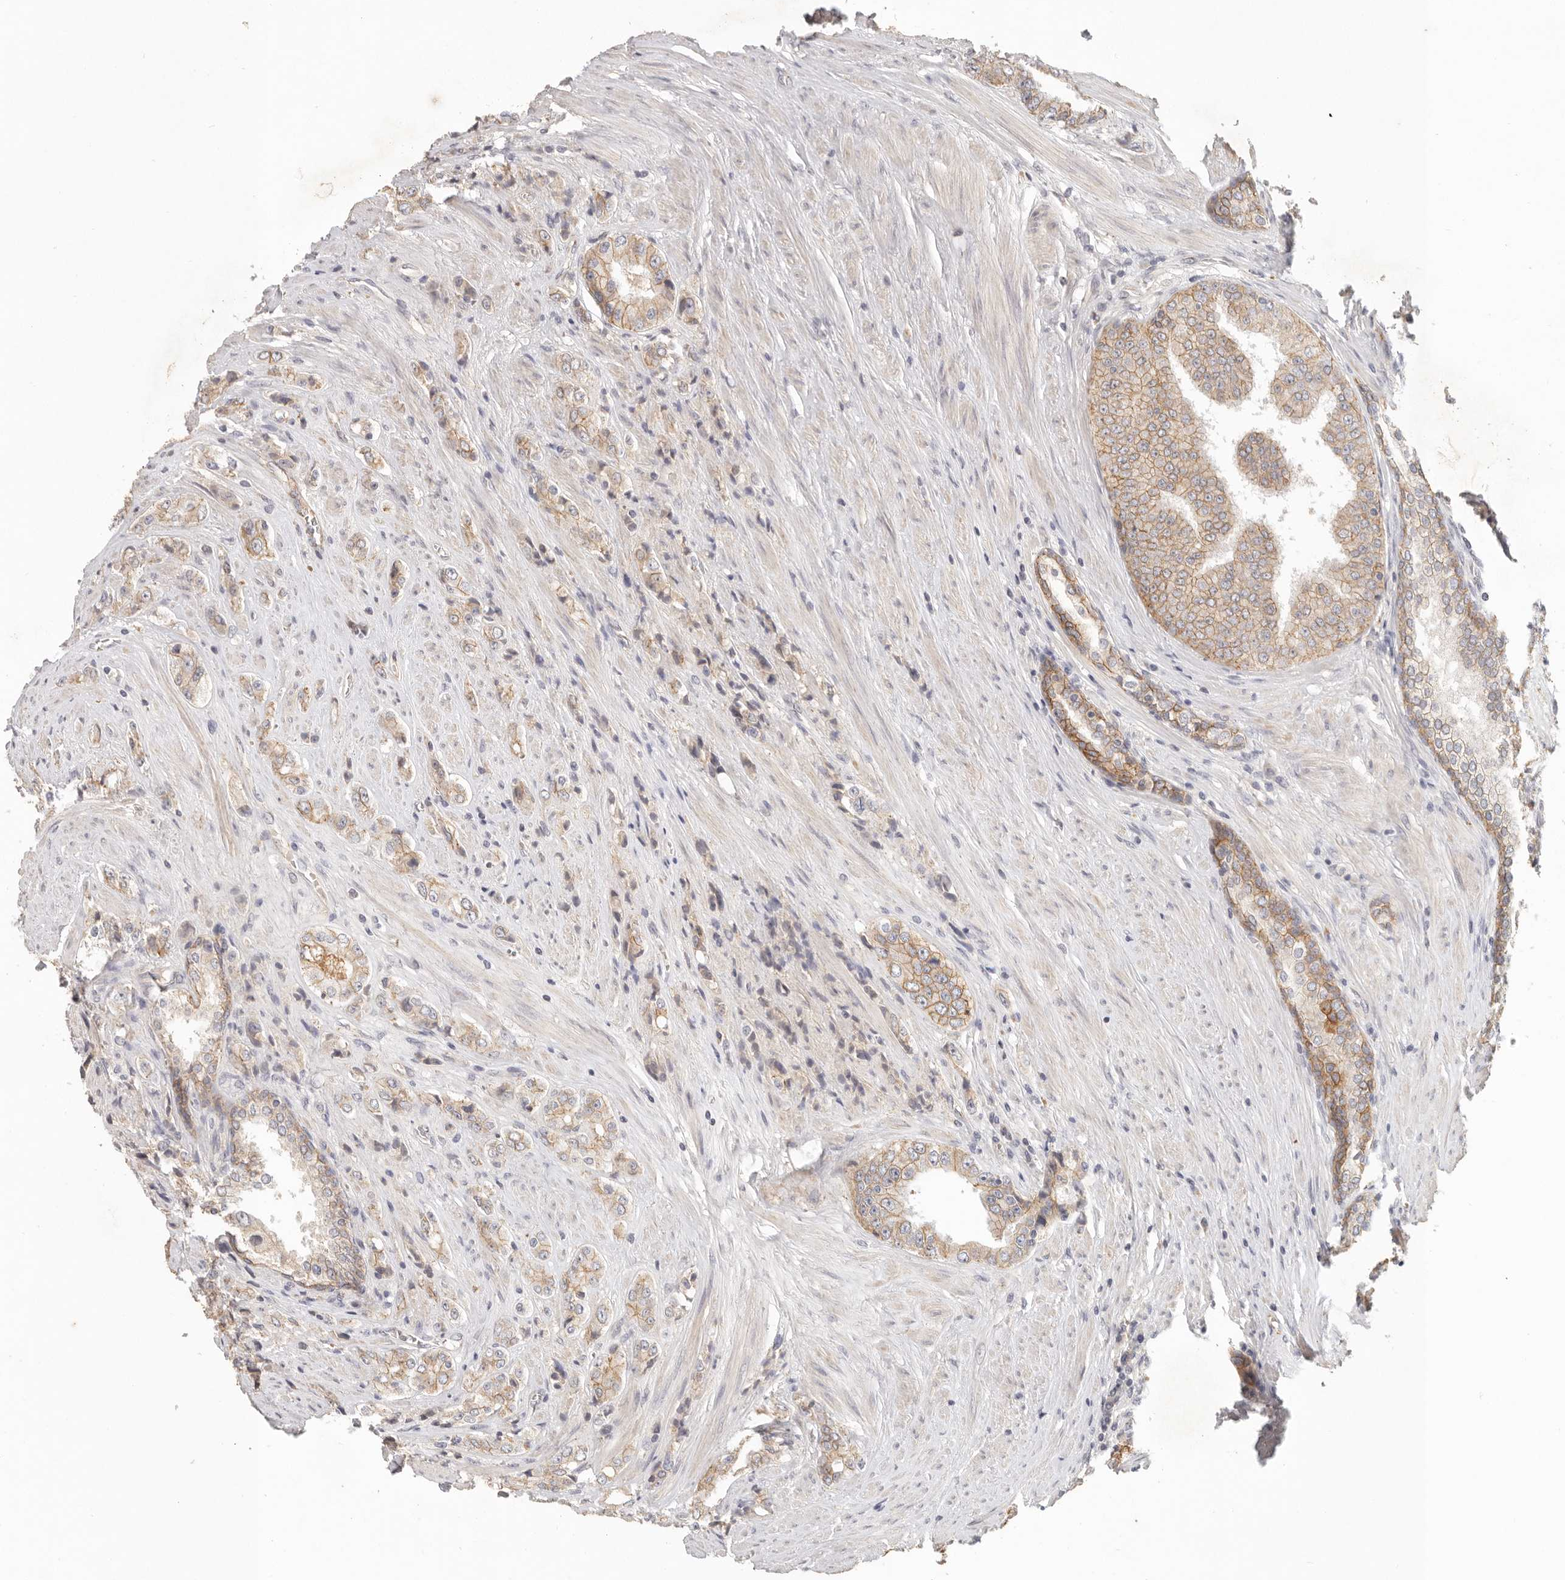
{"staining": {"intensity": "moderate", "quantity": ">75%", "location": "cytoplasmic/membranous"}, "tissue": "prostate cancer", "cell_type": "Tumor cells", "image_type": "cancer", "snomed": [{"axis": "morphology", "description": "Adenocarcinoma, High grade"}, {"axis": "topography", "description": "Prostate"}], "caption": "The micrograph reveals a brown stain indicating the presence of a protein in the cytoplasmic/membranous of tumor cells in prostate adenocarcinoma (high-grade).", "gene": "ANXA9", "patient": {"sex": "male", "age": 61}}